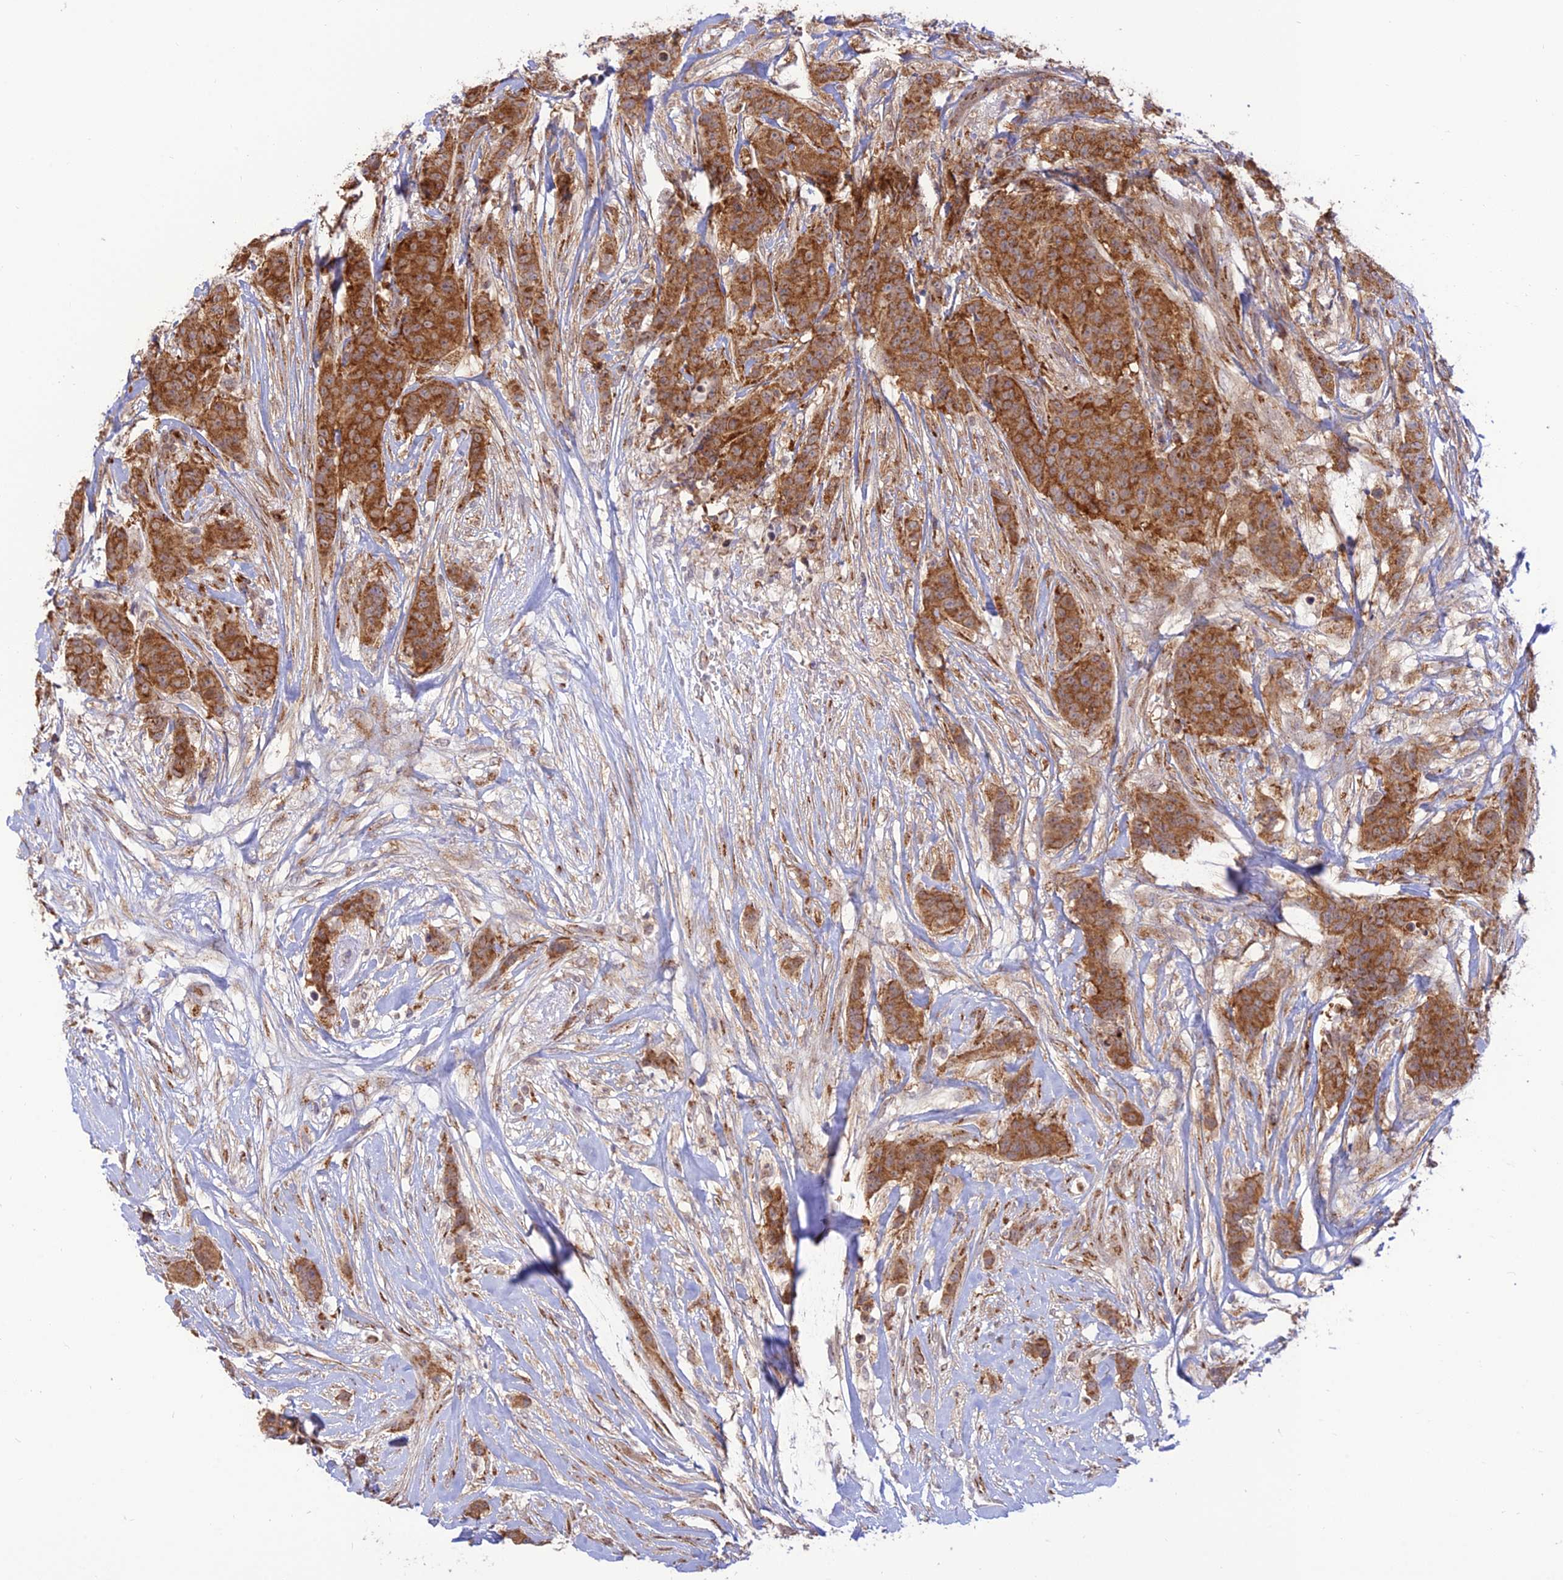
{"staining": {"intensity": "strong", "quantity": ">75%", "location": "cytoplasmic/membranous"}, "tissue": "breast cancer", "cell_type": "Tumor cells", "image_type": "cancer", "snomed": [{"axis": "morphology", "description": "Duct carcinoma"}, {"axis": "topography", "description": "Breast"}], "caption": "This histopathology image shows immunohistochemistry (IHC) staining of breast intraductal carcinoma, with high strong cytoplasmic/membranous expression in approximately >75% of tumor cells.", "gene": "GOLGA3", "patient": {"sex": "female", "age": 40}}